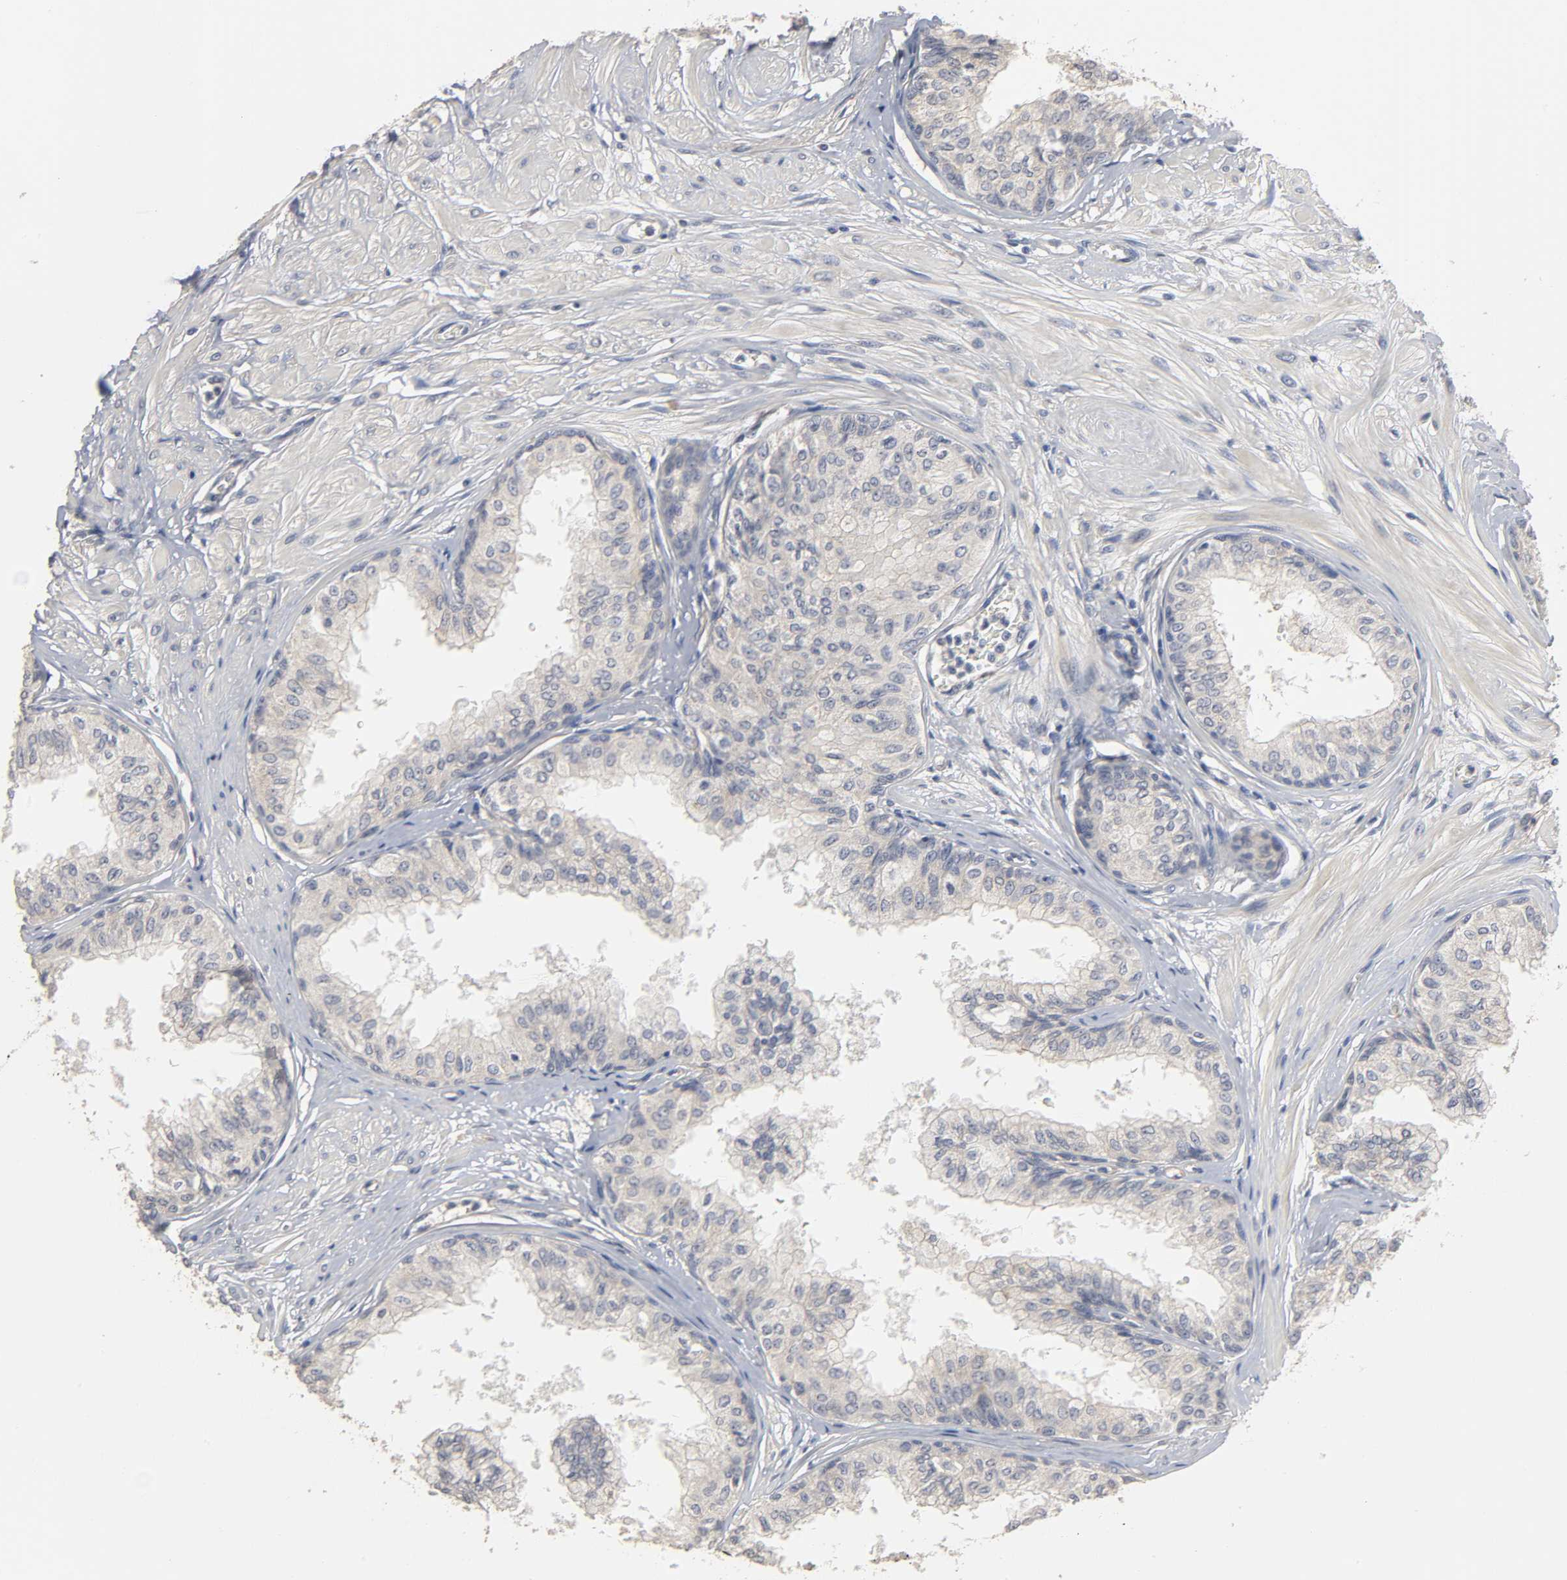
{"staining": {"intensity": "negative", "quantity": "none", "location": "none"}, "tissue": "prostate", "cell_type": "Glandular cells", "image_type": "normal", "snomed": [{"axis": "morphology", "description": "Normal tissue, NOS"}, {"axis": "topography", "description": "Prostate"}, {"axis": "topography", "description": "Seminal veicle"}], "caption": "Histopathology image shows no significant protein positivity in glandular cells of unremarkable prostate. Brightfield microscopy of immunohistochemistry (IHC) stained with DAB (3,3'-diaminobenzidine) (brown) and hematoxylin (blue), captured at high magnification.", "gene": "SLC10A2", "patient": {"sex": "male", "age": 60}}